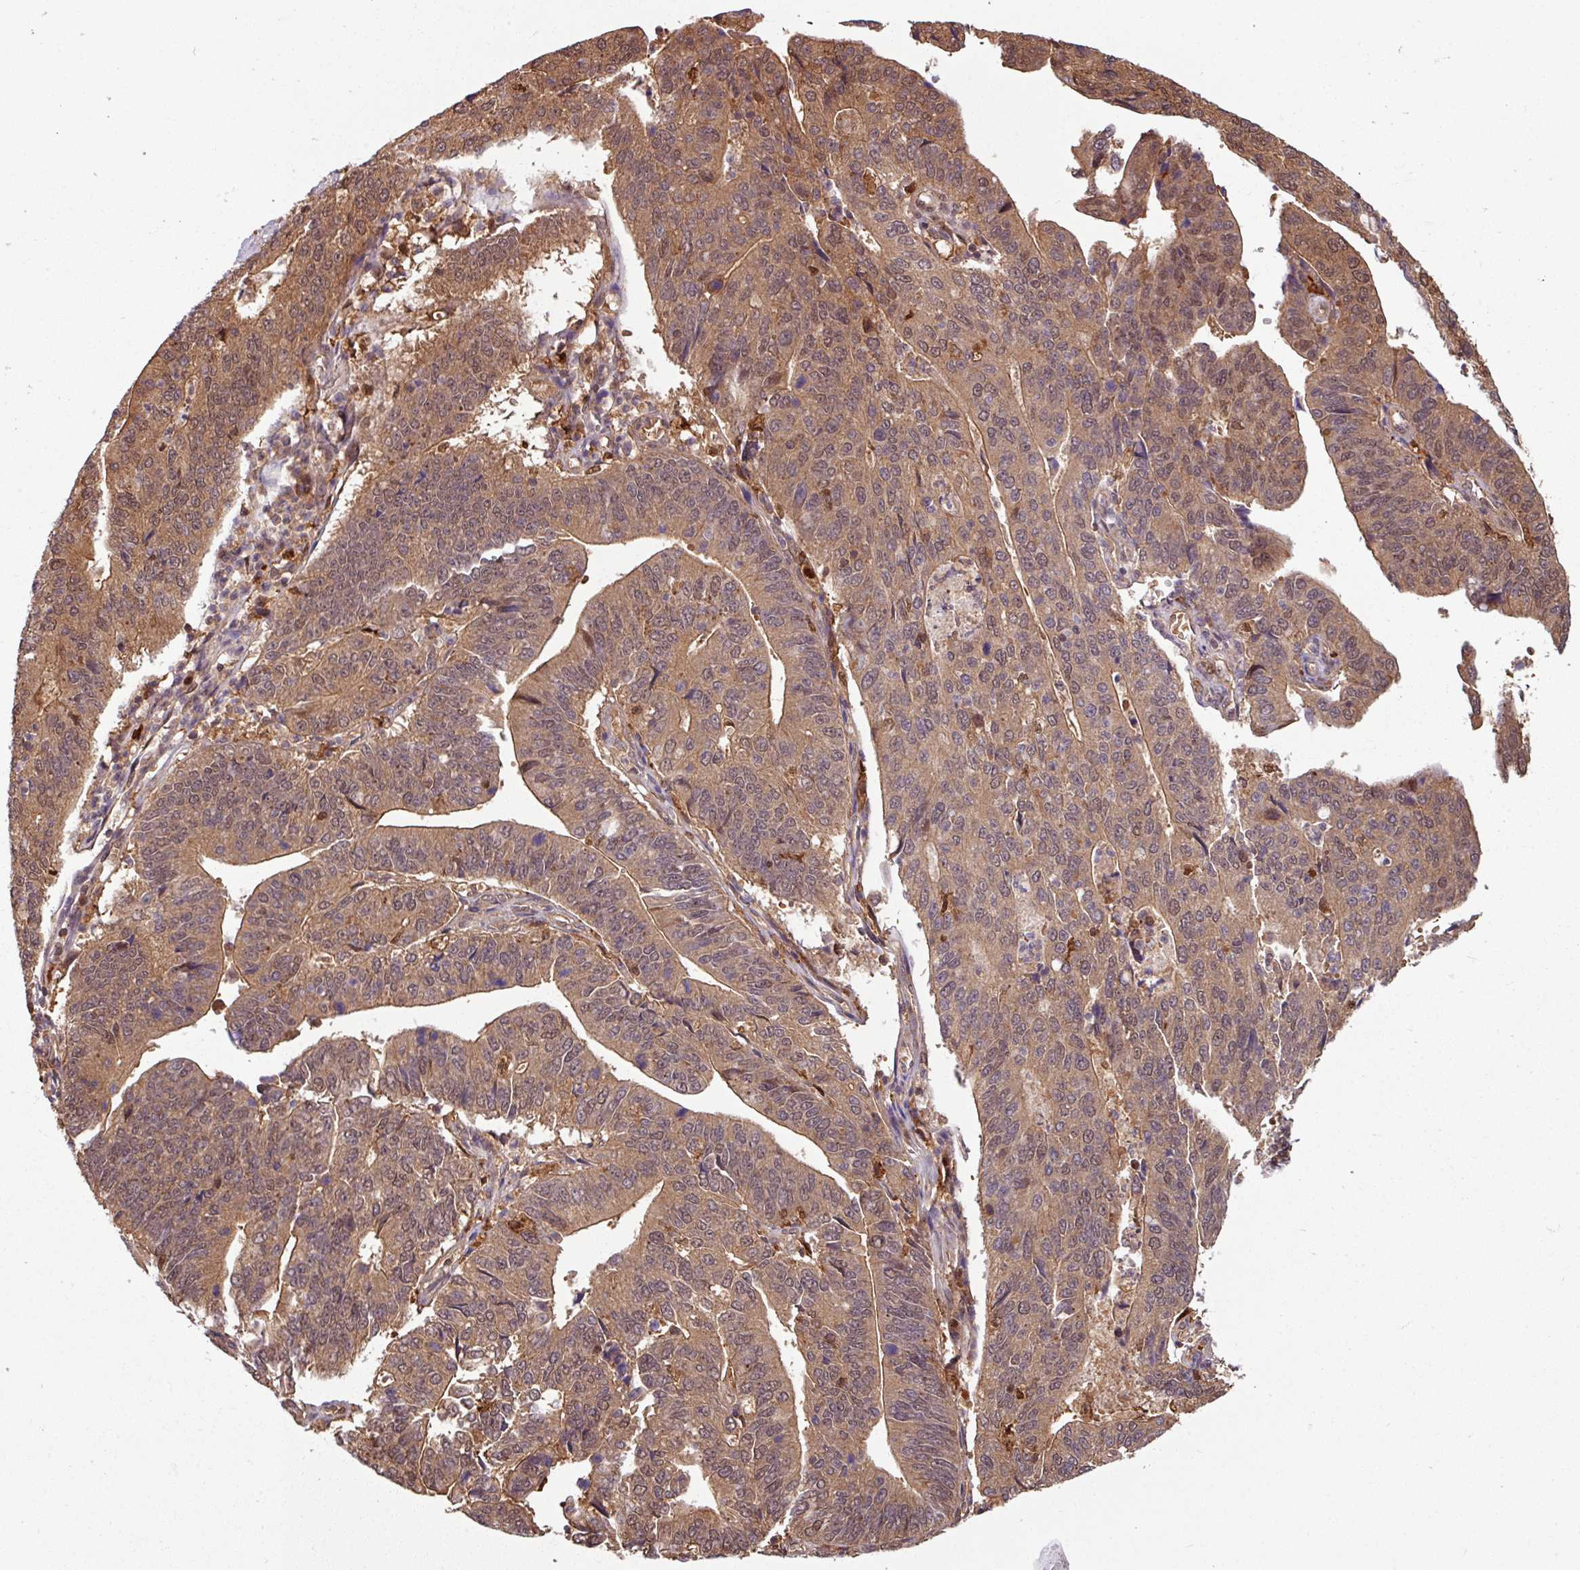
{"staining": {"intensity": "moderate", "quantity": ">75%", "location": "cytoplasmic/membranous,nuclear"}, "tissue": "stomach cancer", "cell_type": "Tumor cells", "image_type": "cancer", "snomed": [{"axis": "morphology", "description": "Adenocarcinoma, NOS"}, {"axis": "topography", "description": "Stomach"}], "caption": "There is medium levels of moderate cytoplasmic/membranous and nuclear staining in tumor cells of adenocarcinoma (stomach), as demonstrated by immunohistochemical staining (brown color).", "gene": "KCTD11", "patient": {"sex": "male", "age": 59}}